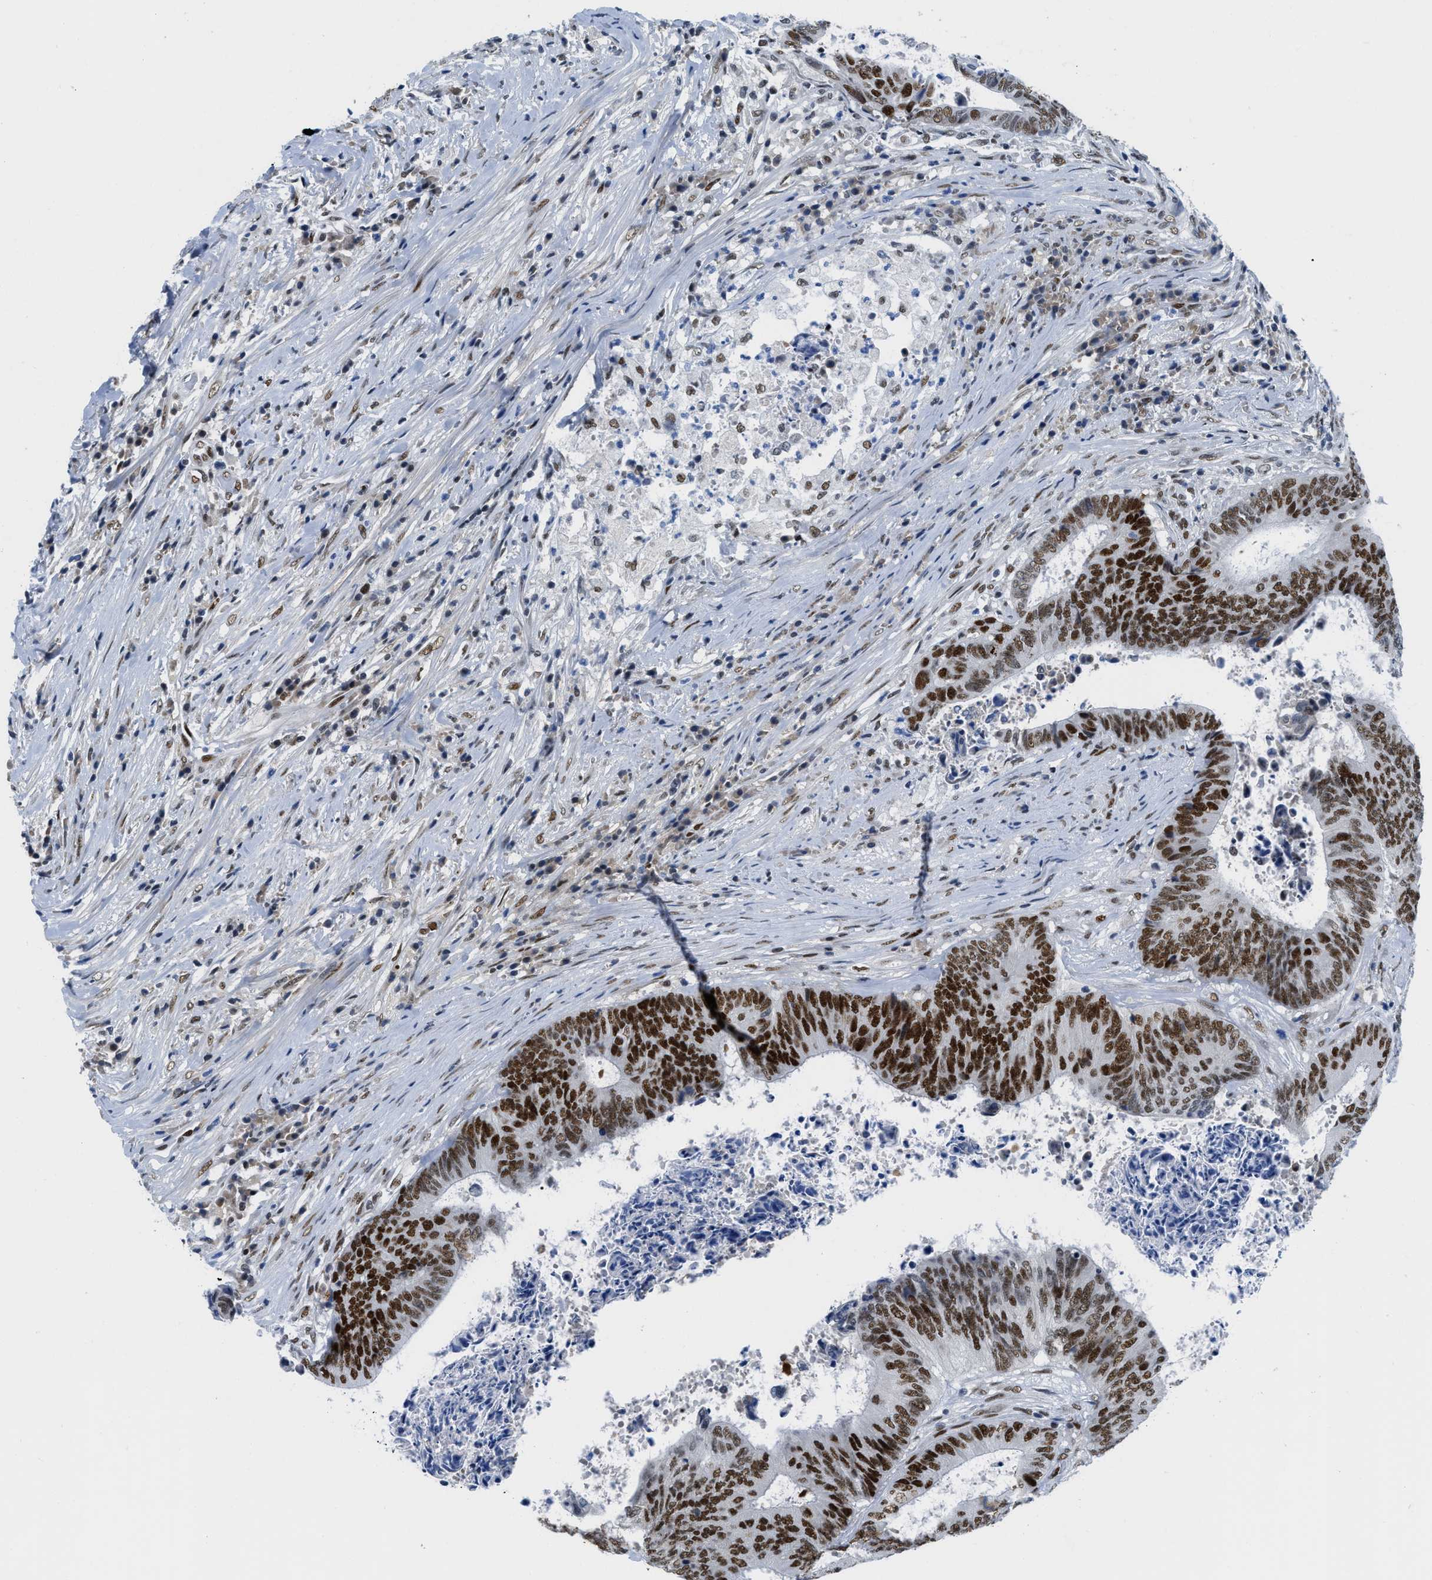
{"staining": {"intensity": "strong", "quantity": ">75%", "location": "nuclear"}, "tissue": "colorectal cancer", "cell_type": "Tumor cells", "image_type": "cancer", "snomed": [{"axis": "morphology", "description": "Adenocarcinoma, NOS"}, {"axis": "topography", "description": "Rectum"}], "caption": "Brown immunohistochemical staining in human colorectal adenocarcinoma shows strong nuclear expression in about >75% of tumor cells.", "gene": "SMARCAD1", "patient": {"sex": "male", "age": 72}}